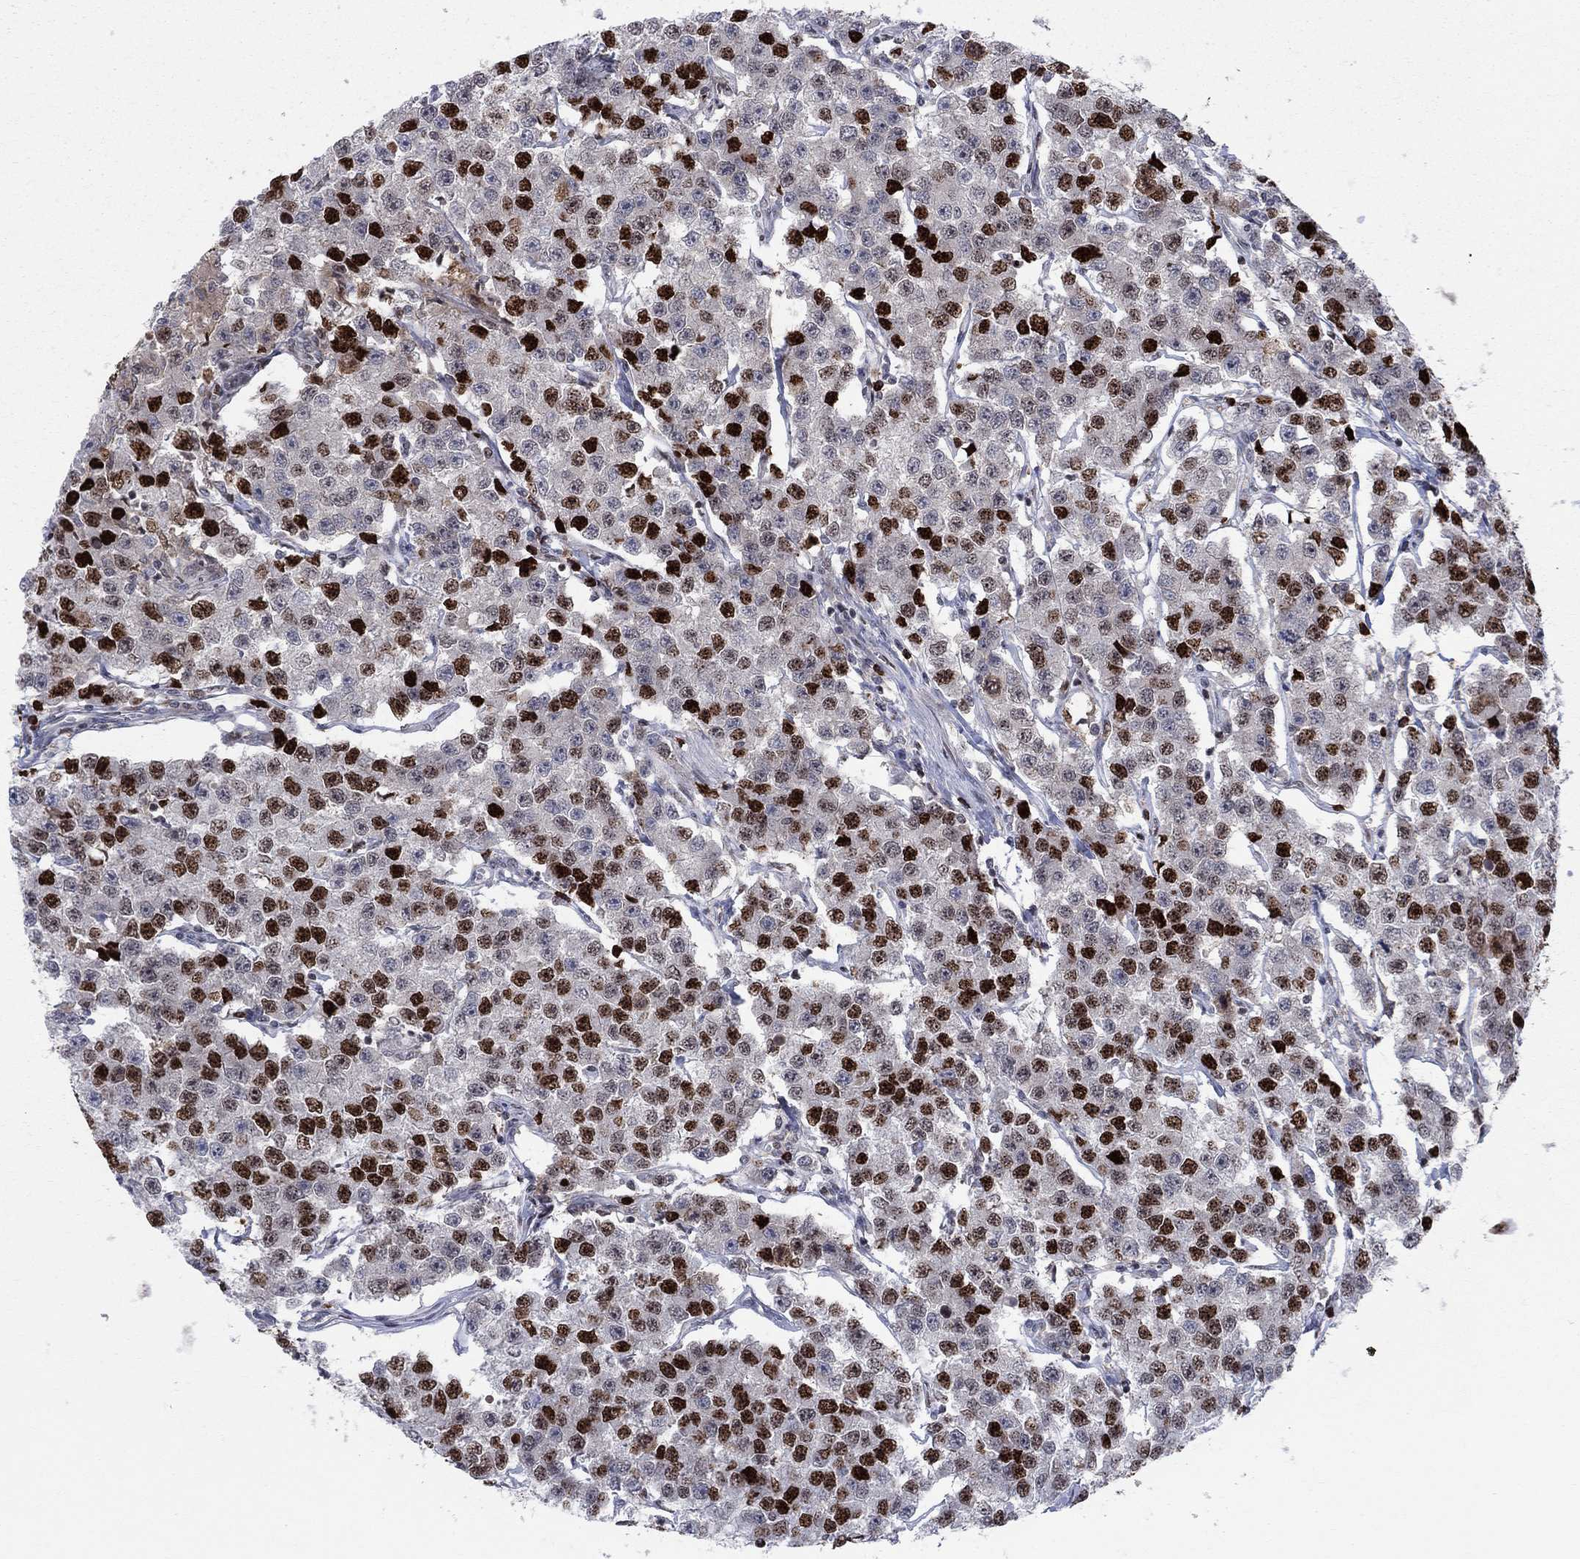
{"staining": {"intensity": "strong", "quantity": "25%-75%", "location": "nuclear"}, "tissue": "testis cancer", "cell_type": "Tumor cells", "image_type": "cancer", "snomed": [{"axis": "morphology", "description": "Seminoma, NOS"}, {"axis": "topography", "description": "Testis"}], "caption": "Testis seminoma stained with DAB immunohistochemistry shows high levels of strong nuclear positivity in about 25%-75% of tumor cells.", "gene": "ZNHIT3", "patient": {"sex": "male", "age": 59}}